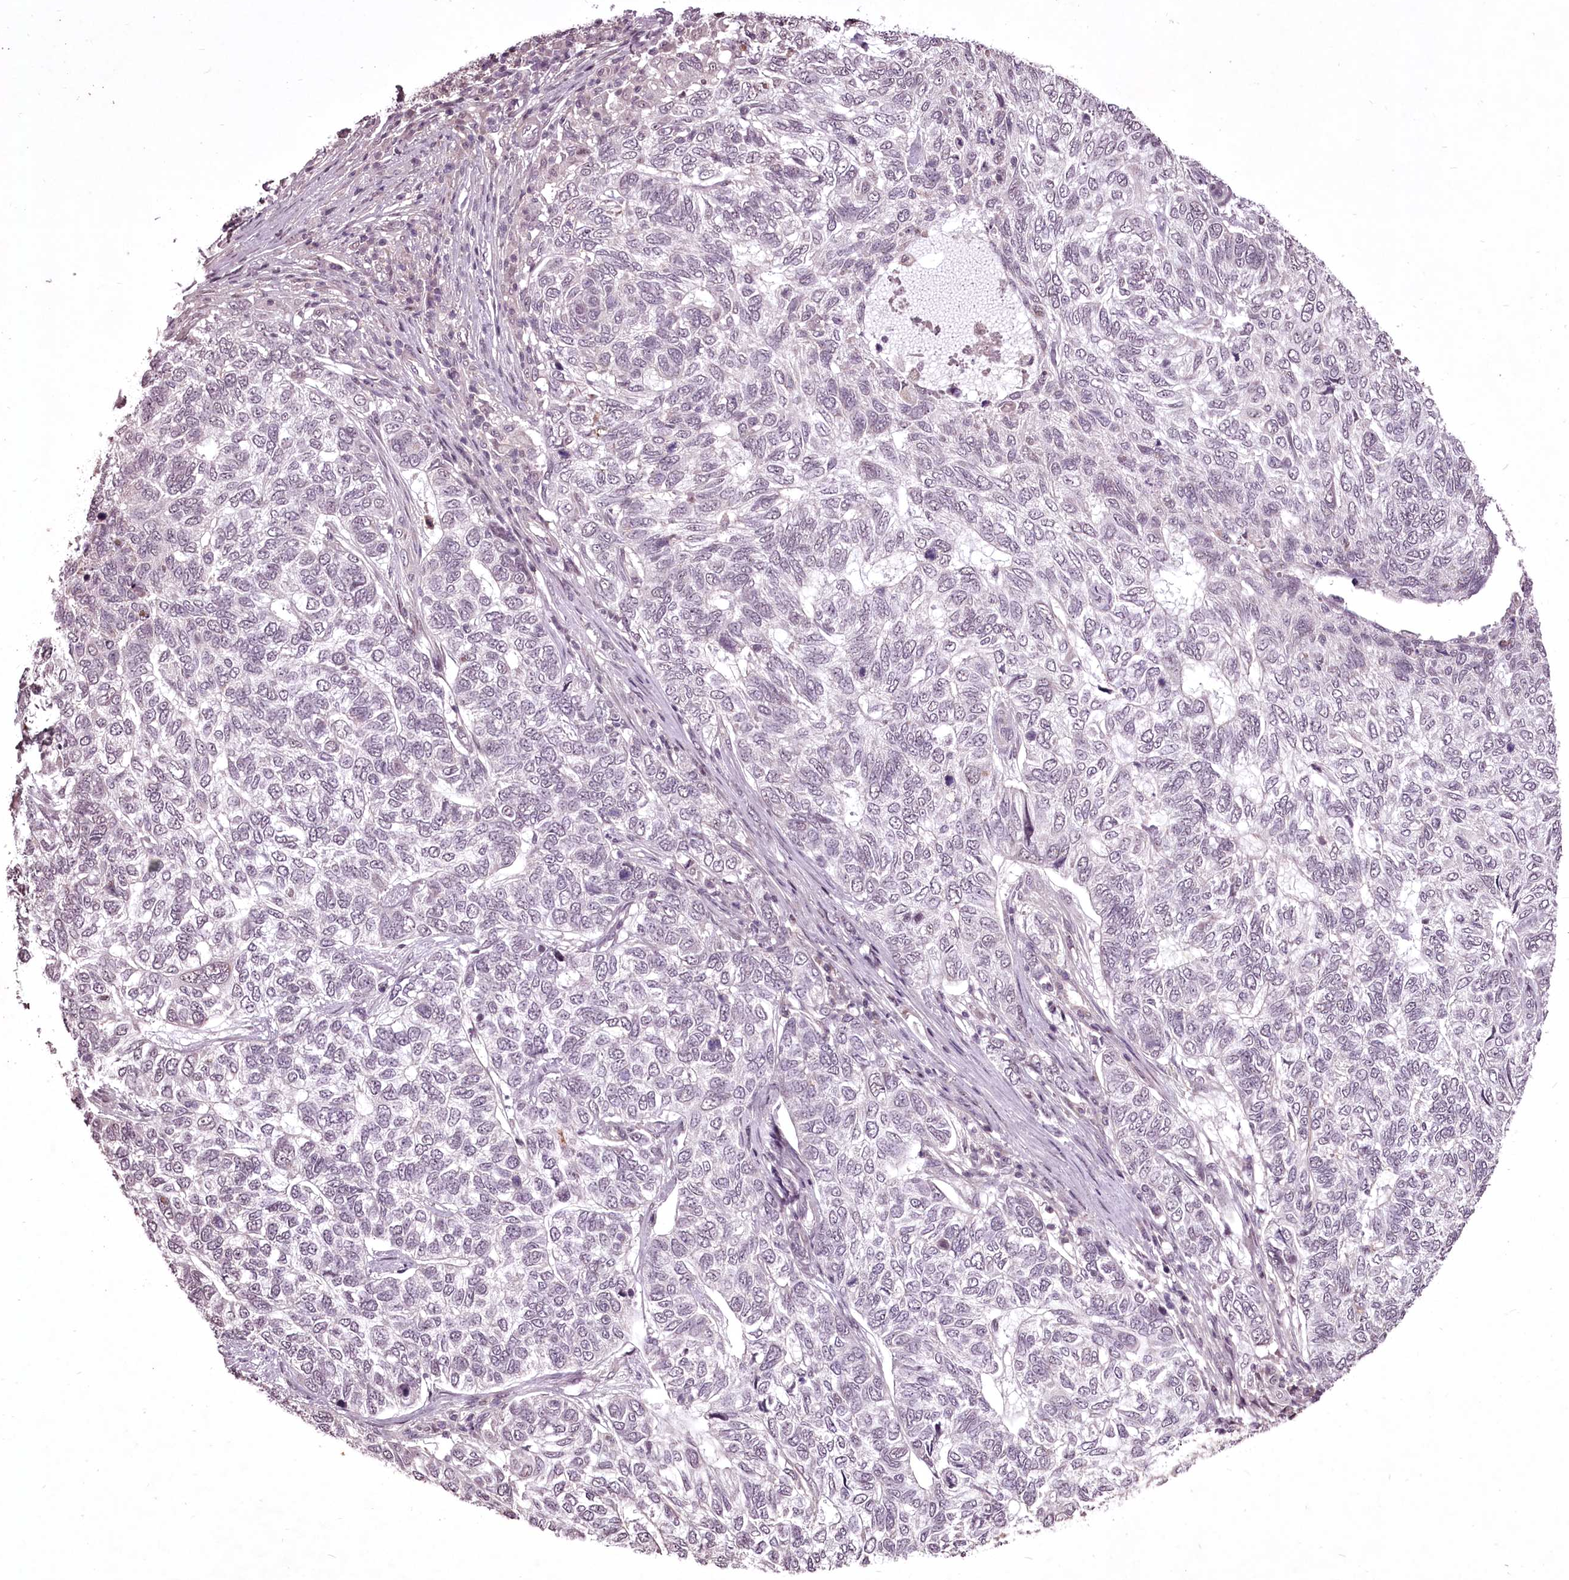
{"staining": {"intensity": "negative", "quantity": "none", "location": "none"}, "tissue": "skin cancer", "cell_type": "Tumor cells", "image_type": "cancer", "snomed": [{"axis": "morphology", "description": "Basal cell carcinoma"}, {"axis": "topography", "description": "Skin"}], "caption": "A micrograph of basal cell carcinoma (skin) stained for a protein demonstrates no brown staining in tumor cells. (DAB (3,3'-diaminobenzidine) IHC with hematoxylin counter stain).", "gene": "ADRA1D", "patient": {"sex": "female", "age": 65}}